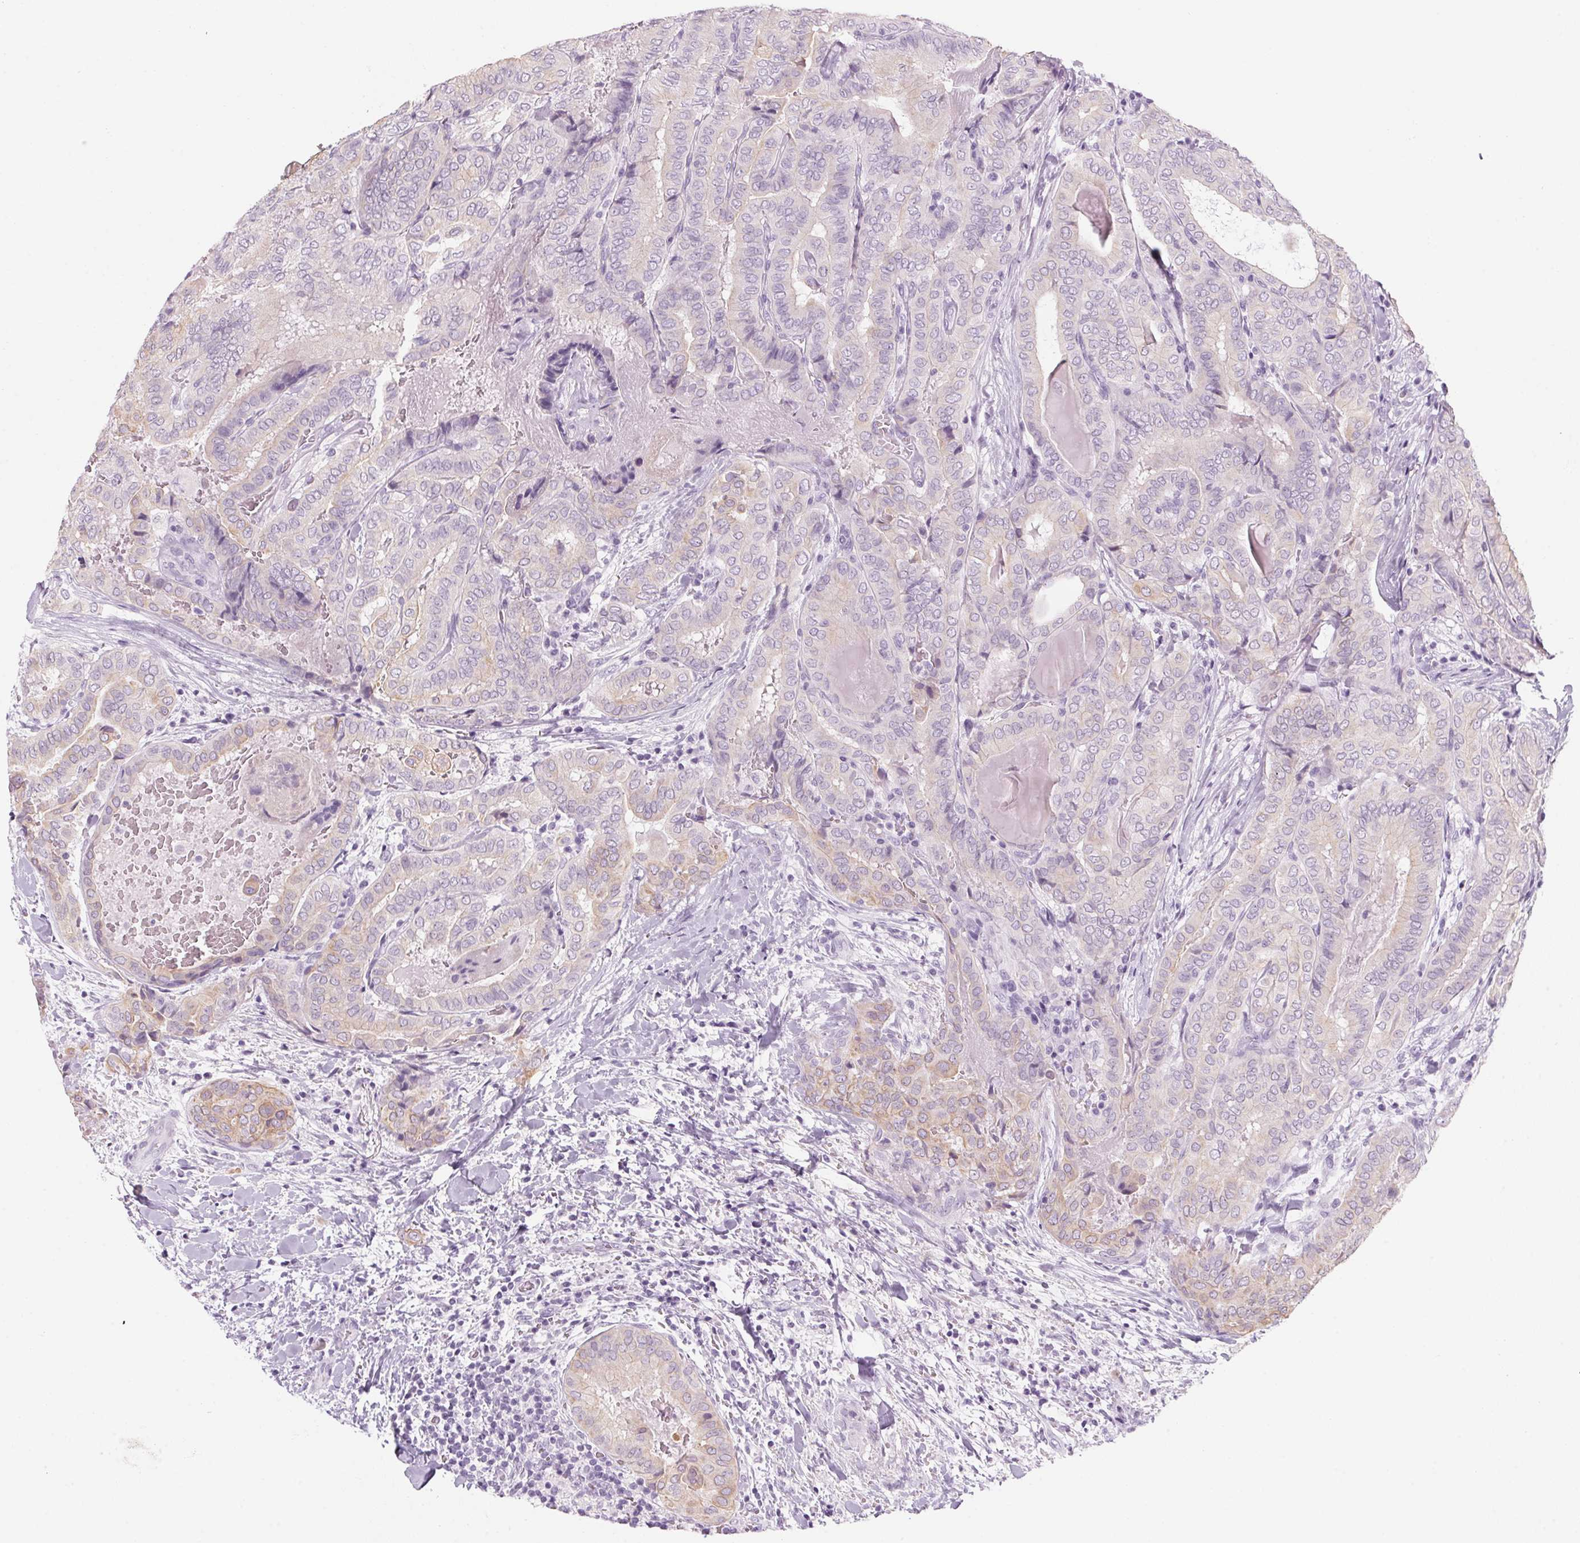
{"staining": {"intensity": "weak", "quantity": "<25%", "location": "cytoplasmic/membranous"}, "tissue": "thyroid cancer", "cell_type": "Tumor cells", "image_type": "cancer", "snomed": [{"axis": "morphology", "description": "Papillary adenocarcinoma, NOS"}, {"axis": "topography", "description": "Thyroid gland"}], "caption": "Thyroid cancer stained for a protein using immunohistochemistry reveals no staining tumor cells.", "gene": "RPTN", "patient": {"sex": "female", "age": 61}}